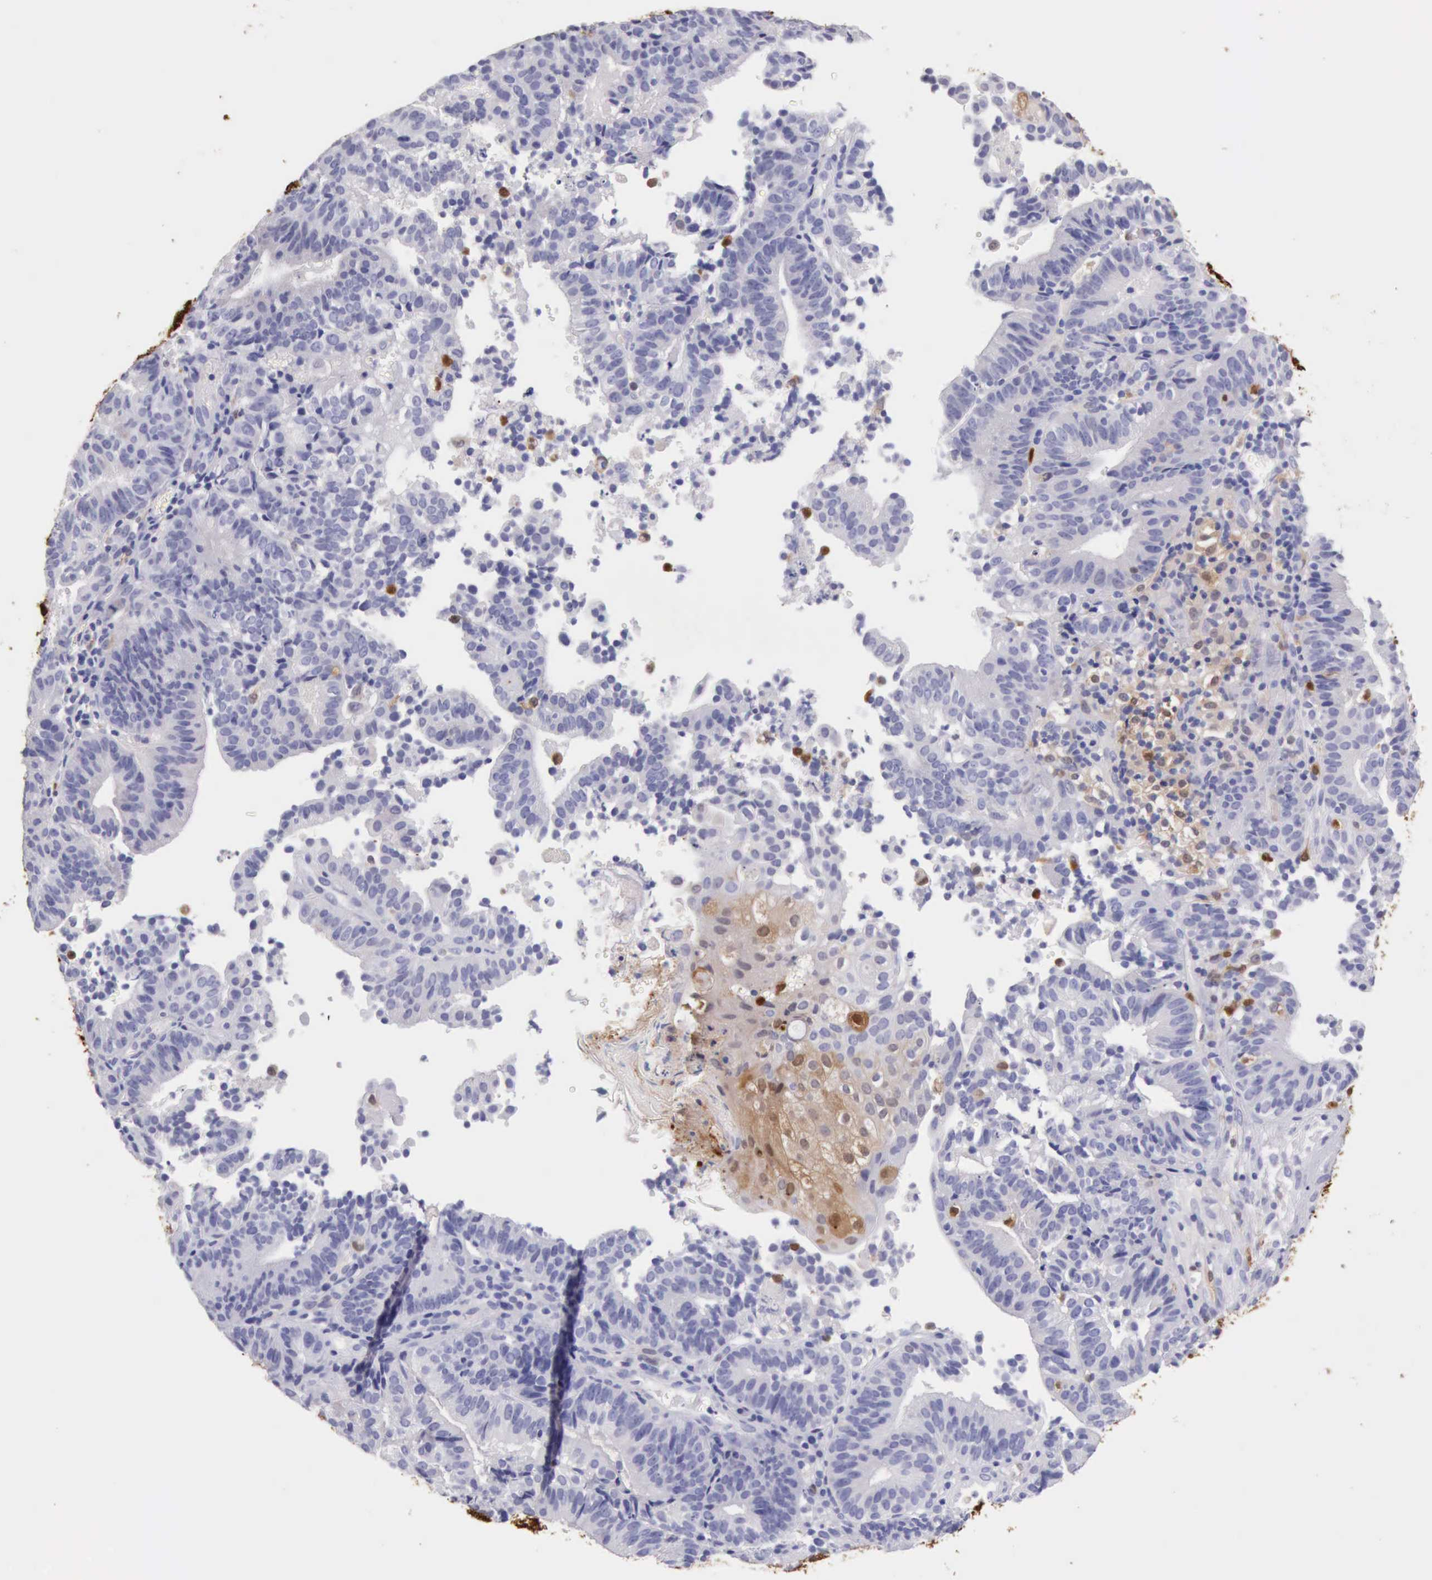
{"staining": {"intensity": "negative", "quantity": "none", "location": "none"}, "tissue": "cervical cancer", "cell_type": "Tumor cells", "image_type": "cancer", "snomed": [{"axis": "morphology", "description": "Adenocarcinoma, NOS"}, {"axis": "topography", "description": "Cervix"}], "caption": "Immunohistochemistry (IHC) of cervical cancer (adenocarcinoma) reveals no expression in tumor cells.", "gene": "CSTA", "patient": {"sex": "female", "age": 60}}